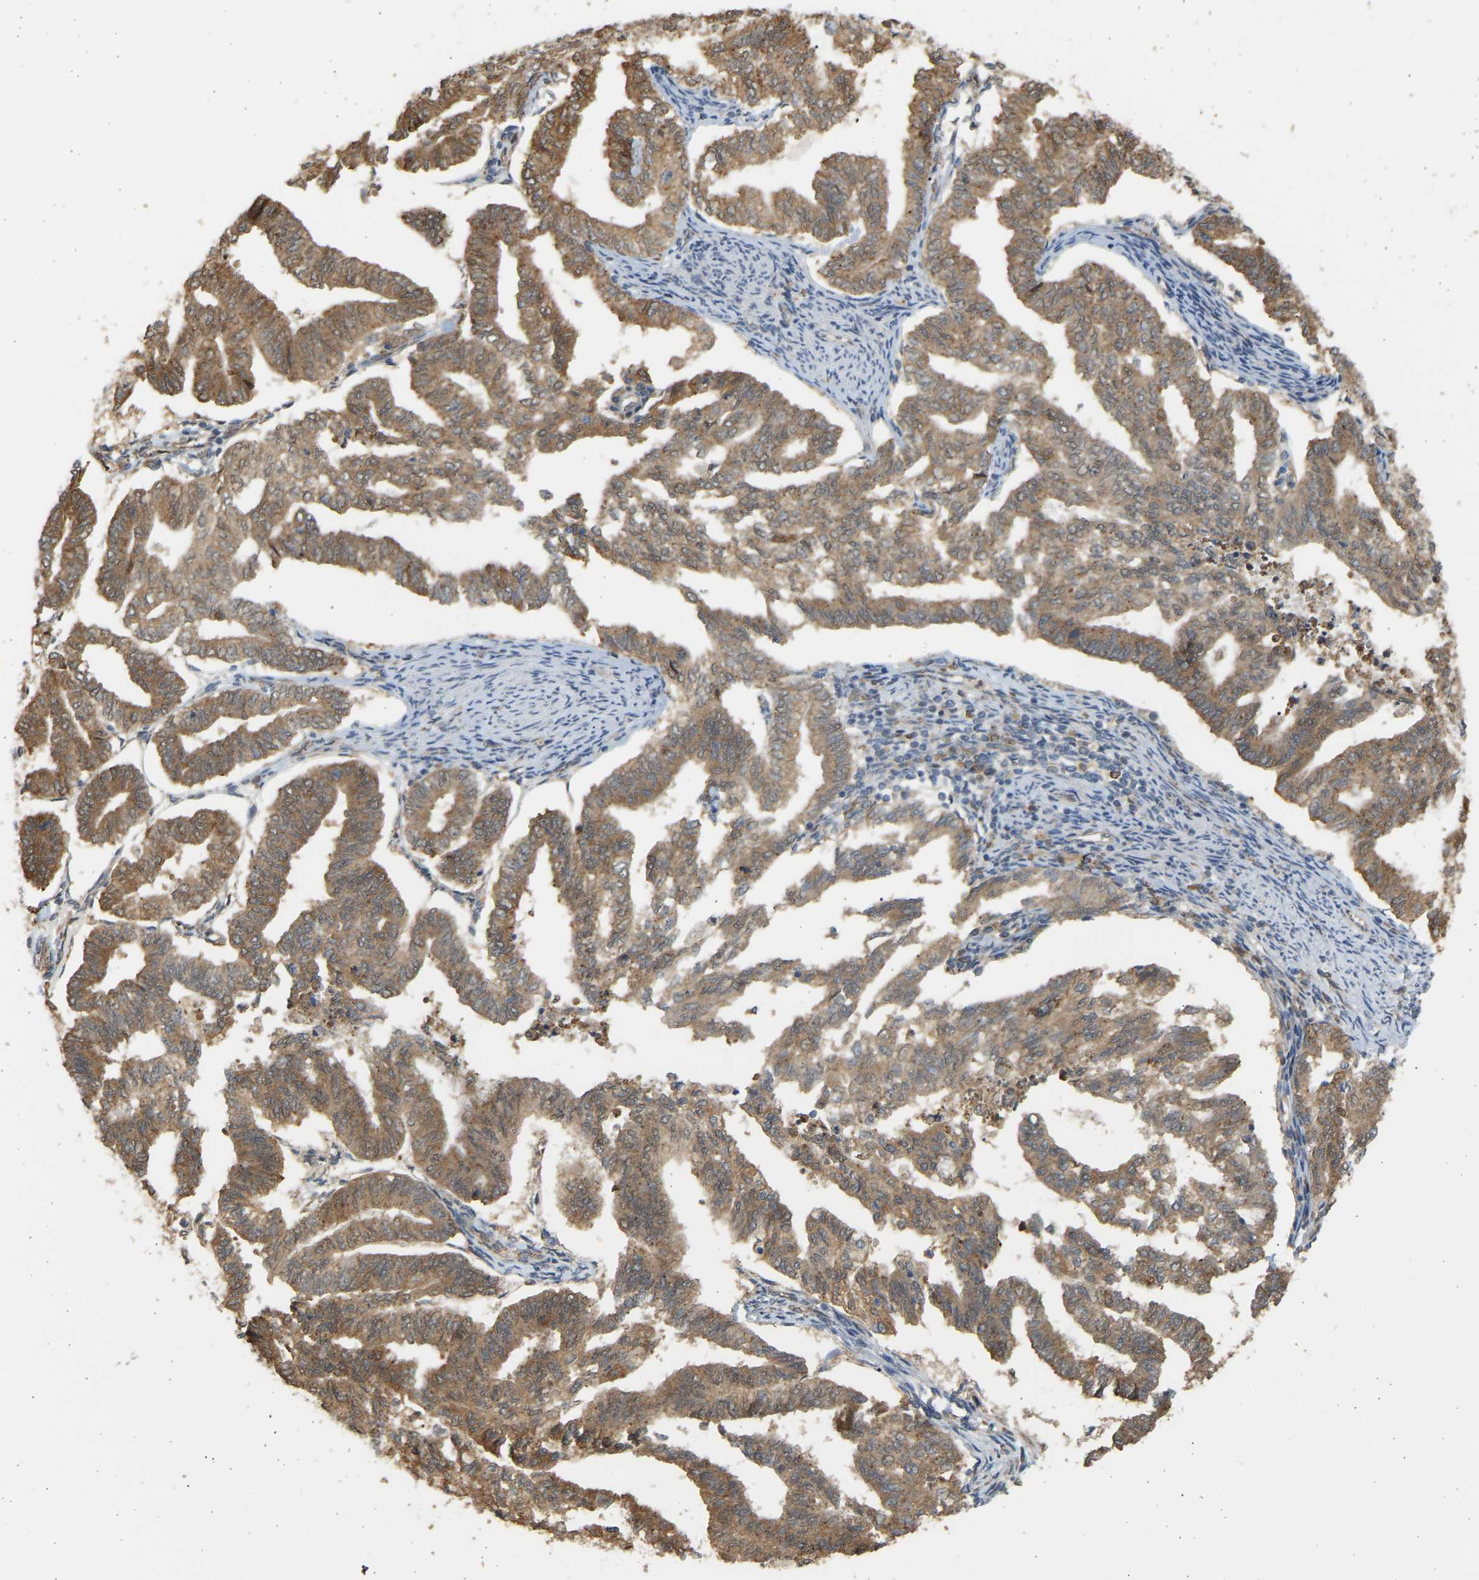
{"staining": {"intensity": "moderate", "quantity": ">75%", "location": "cytoplasmic/membranous"}, "tissue": "endometrial cancer", "cell_type": "Tumor cells", "image_type": "cancer", "snomed": [{"axis": "morphology", "description": "Adenocarcinoma, NOS"}, {"axis": "topography", "description": "Endometrium"}], "caption": "IHC histopathology image of neoplastic tissue: human endometrial cancer stained using IHC displays medium levels of moderate protein expression localized specifically in the cytoplasmic/membranous of tumor cells, appearing as a cytoplasmic/membranous brown color.", "gene": "B4GALT6", "patient": {"sex": "female", "age": 79}}